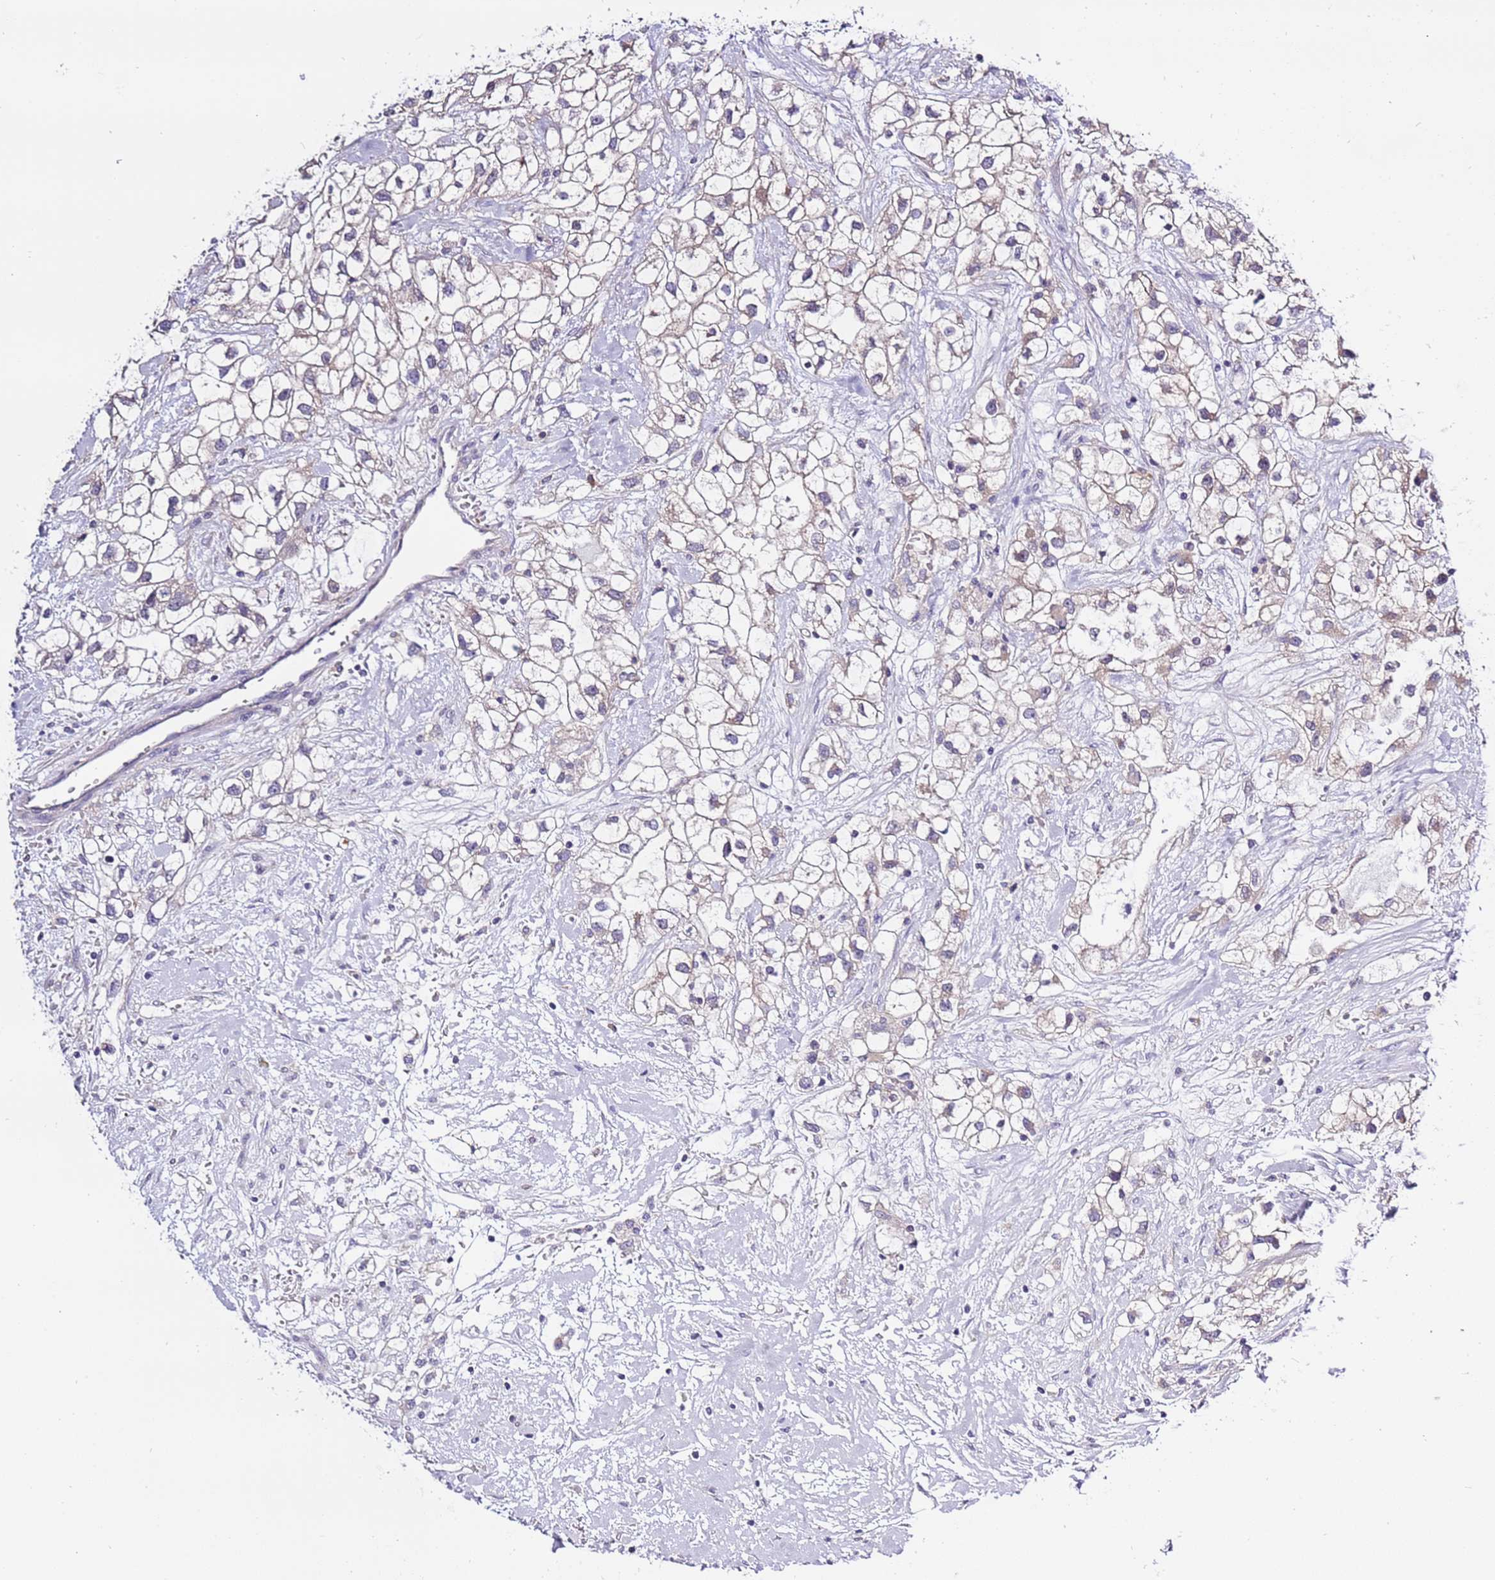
{"staining": {"intensity": "weak", "quantity": "<25%", "location": "cytoplasmic/membranous"}, "tissue": "renal cancer", "cell_type": "Tumor cells", "image_type": "cancer", "snomed": [{"axis": "morphology", "description": "Adenocarcinoma, NOS"}, {"axis": "topography", "description": "Kidney"}], "caption": "The IHC micrograph has no significant staining in tumor cells of renal adenocarcinoma tissue.", "gene": "STIP1", "patient": {"sex": "male", "age": 59}}